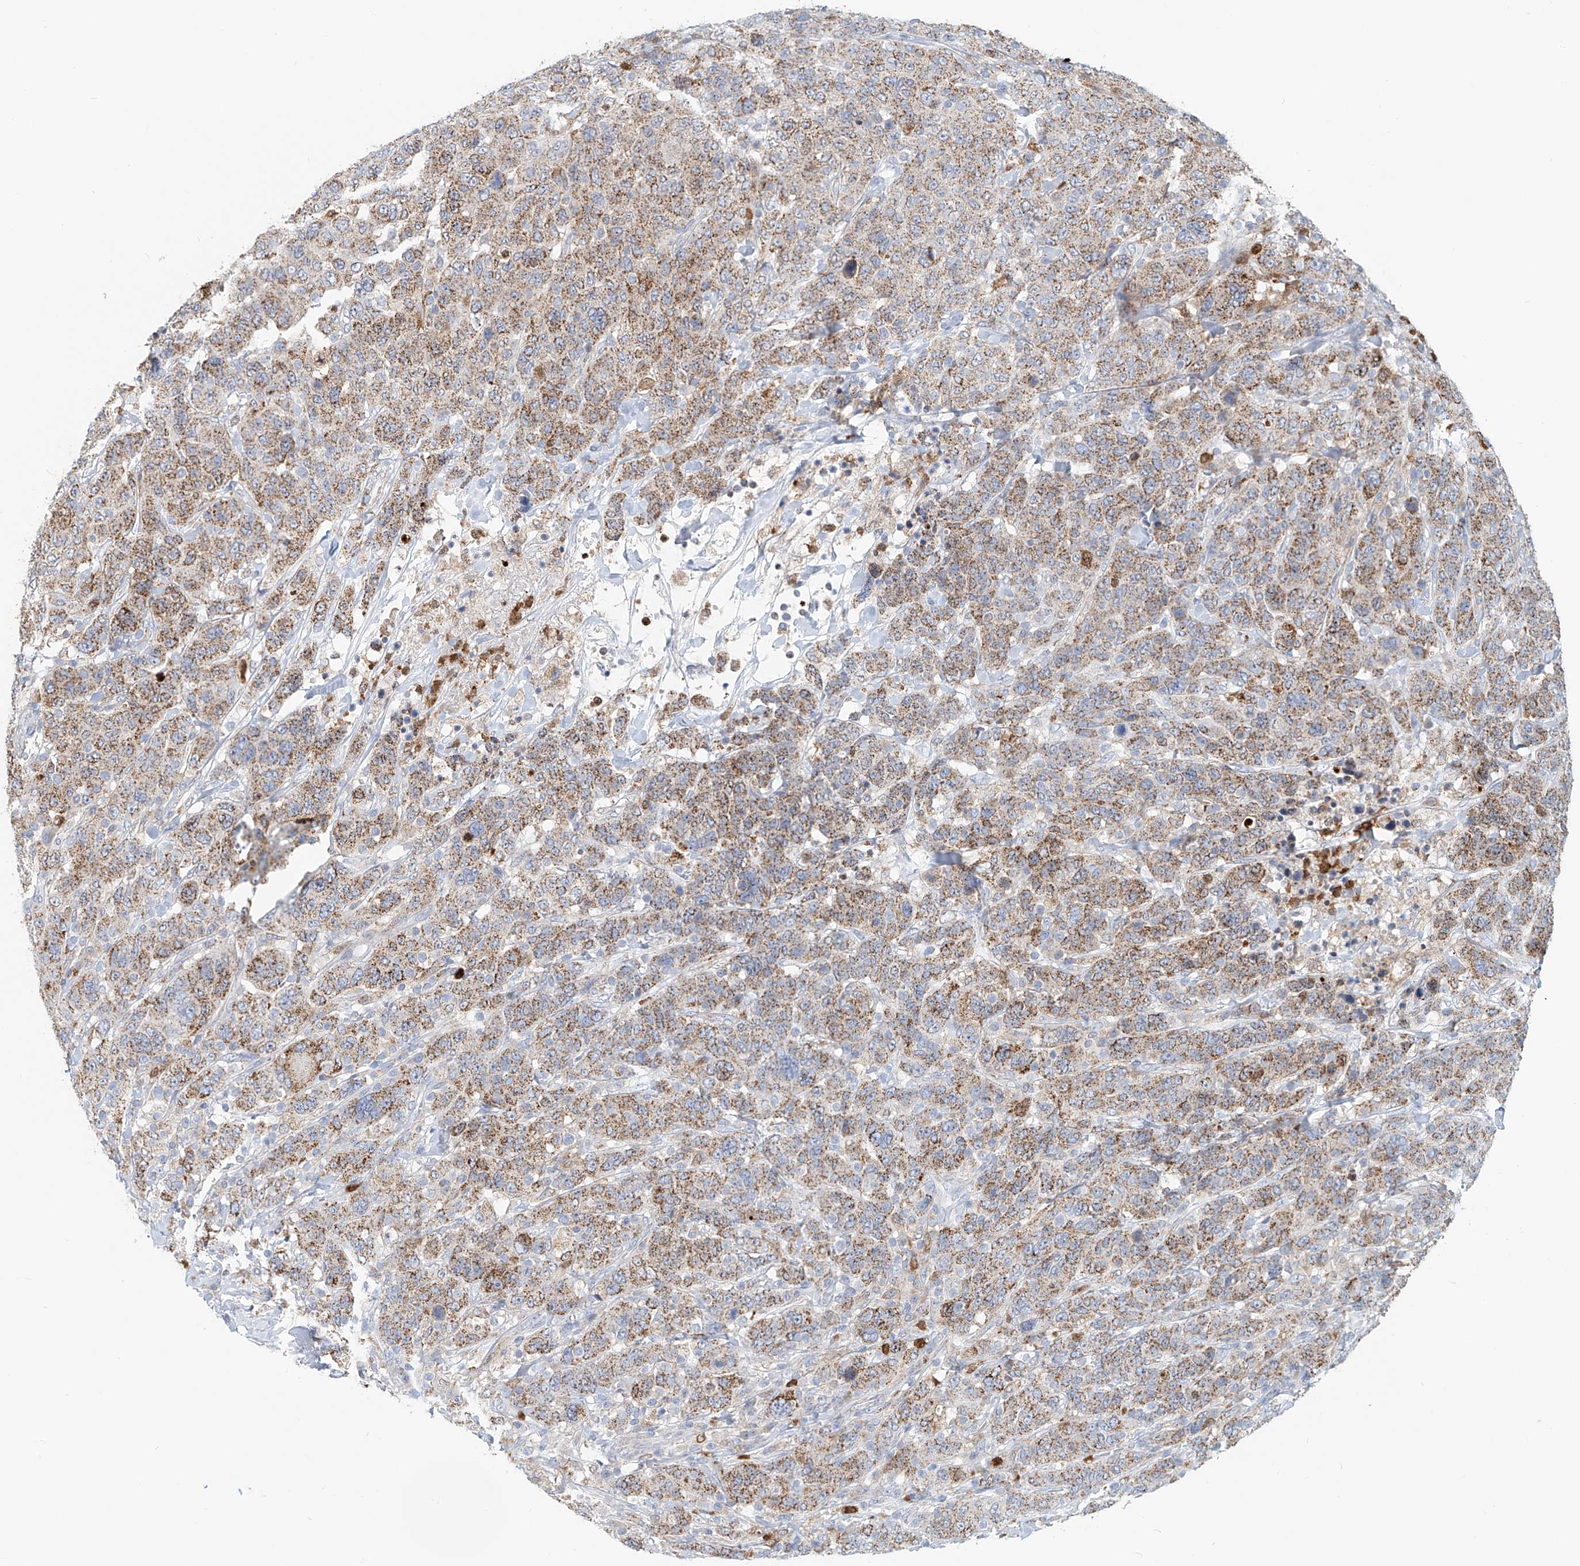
{"staining": {"intensity": "moderate", "quantity": ">75%", "location": "cytoplasmic/membranous"}, "tissue": "breast cancer", "cell_type": "Tumor cells", "image_type": "cancer", "snomed": [{"axis": "morphology", "description": "Duct carcinoma"}, {"axis": "topography", "description": "Breast"}], "caption": "Immunohistochemistry (IHC) photomicrograph of human infiltrating ductal carcinoma (breast) stained for a protein (brown), which exhibits medium levels of moderate cytoplasmic/membranous staining in about >75% of tumor cells.", "gene": "PTPRA", "patient": {"sex": "female", "age": 37}}